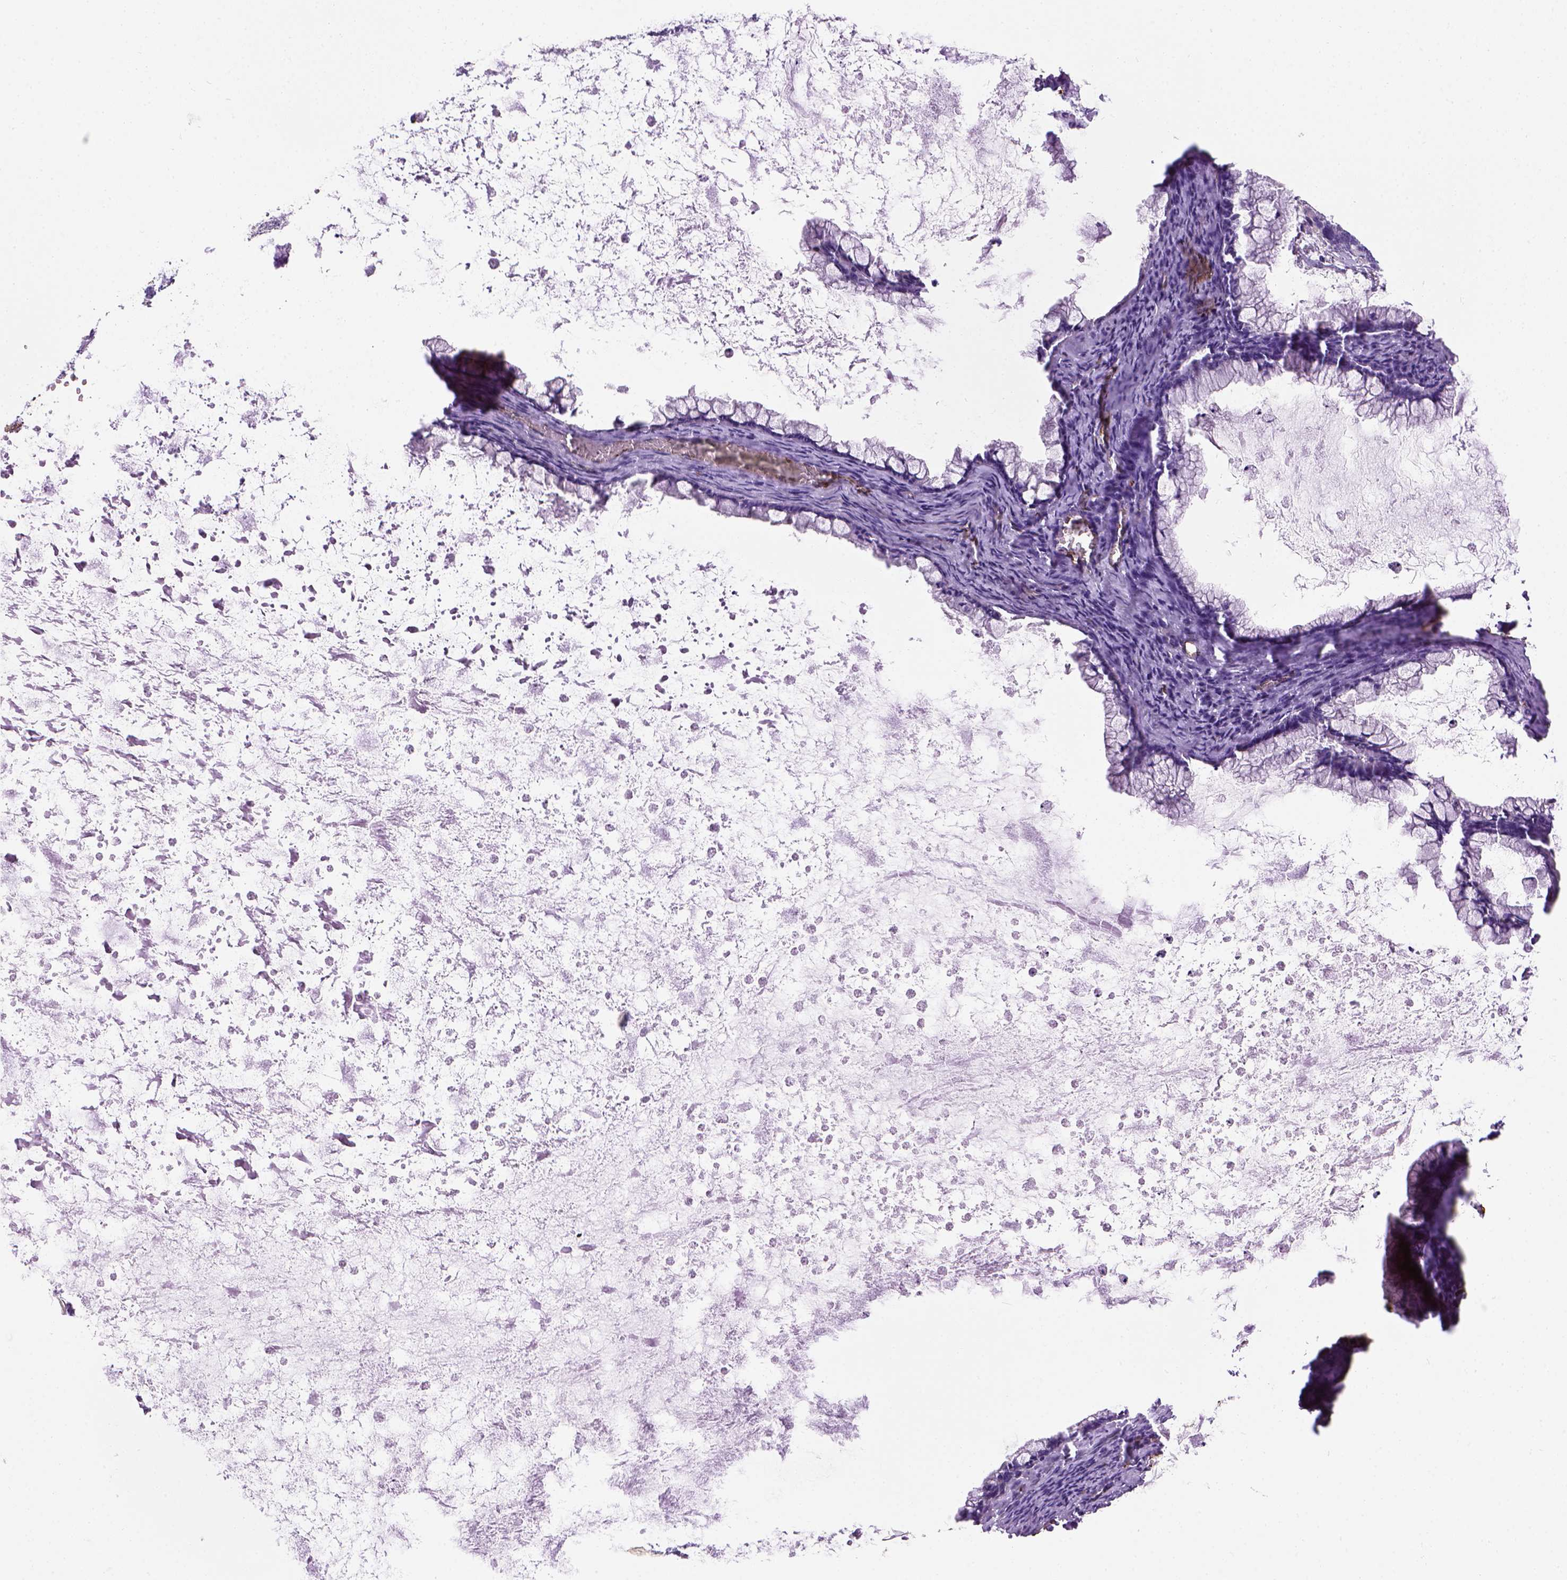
{"staining": {"intensity": "negative", "quantity": "none", "location": "none"}, "tissue": "ovarian cancer", "cell_type": "Tumor cells", "image_type": "cancer", "snomed": [{"axis": "morphology", "description": "Cystadenocarcinoma, mucinous, NOS"}, {"axis": "topography", "description": "Ovary"}], "caption": "The immunohistochemistry (IHC) micrograph has no significant expression in tumor cells of mucinous cystadenocarcinoma (ovarian) tissue.", "gene": "VWF", "patient": {"sex": "female", "age": 67}}